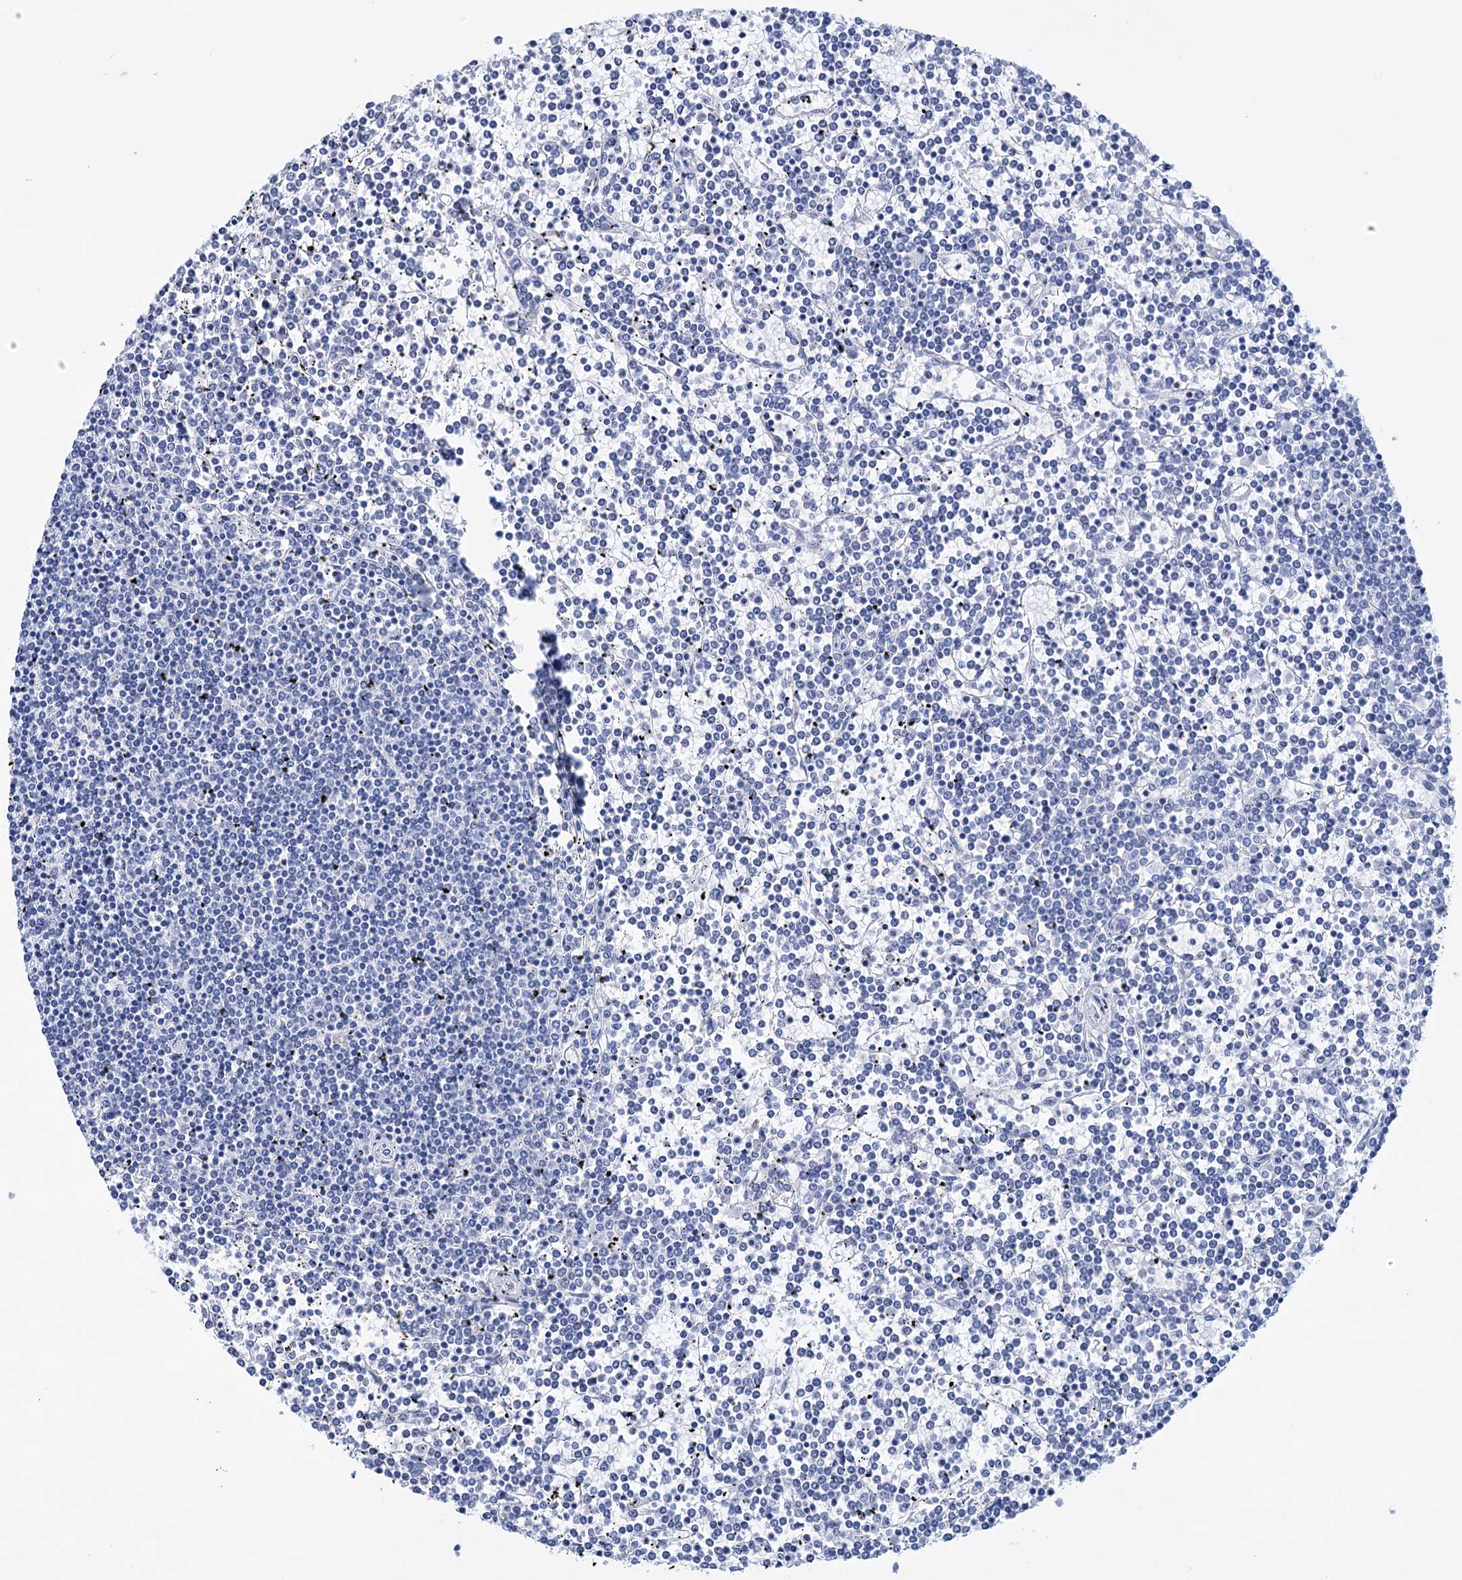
{"staining": {"intensity": "negative", "quantity": "none", "location": "none"}, "tissue": "lymphoma", "cell_type": "Tumor cells", "image_type": "cancer", "snomed": [{"axis": "morphology", "description": "Malignant lymphoma, non-Hodgkin's type, Low grade"}, {"axis": "topography", "description": "Spleen"}], "caption": "There is no significant positivity in tumor cells of malignant lymphoma, non-Hodgkin's type (low-grade). Nuclei are stained in blue.", "gene": "FBXW12", "patient": {"sex": "female", "age": 19}}